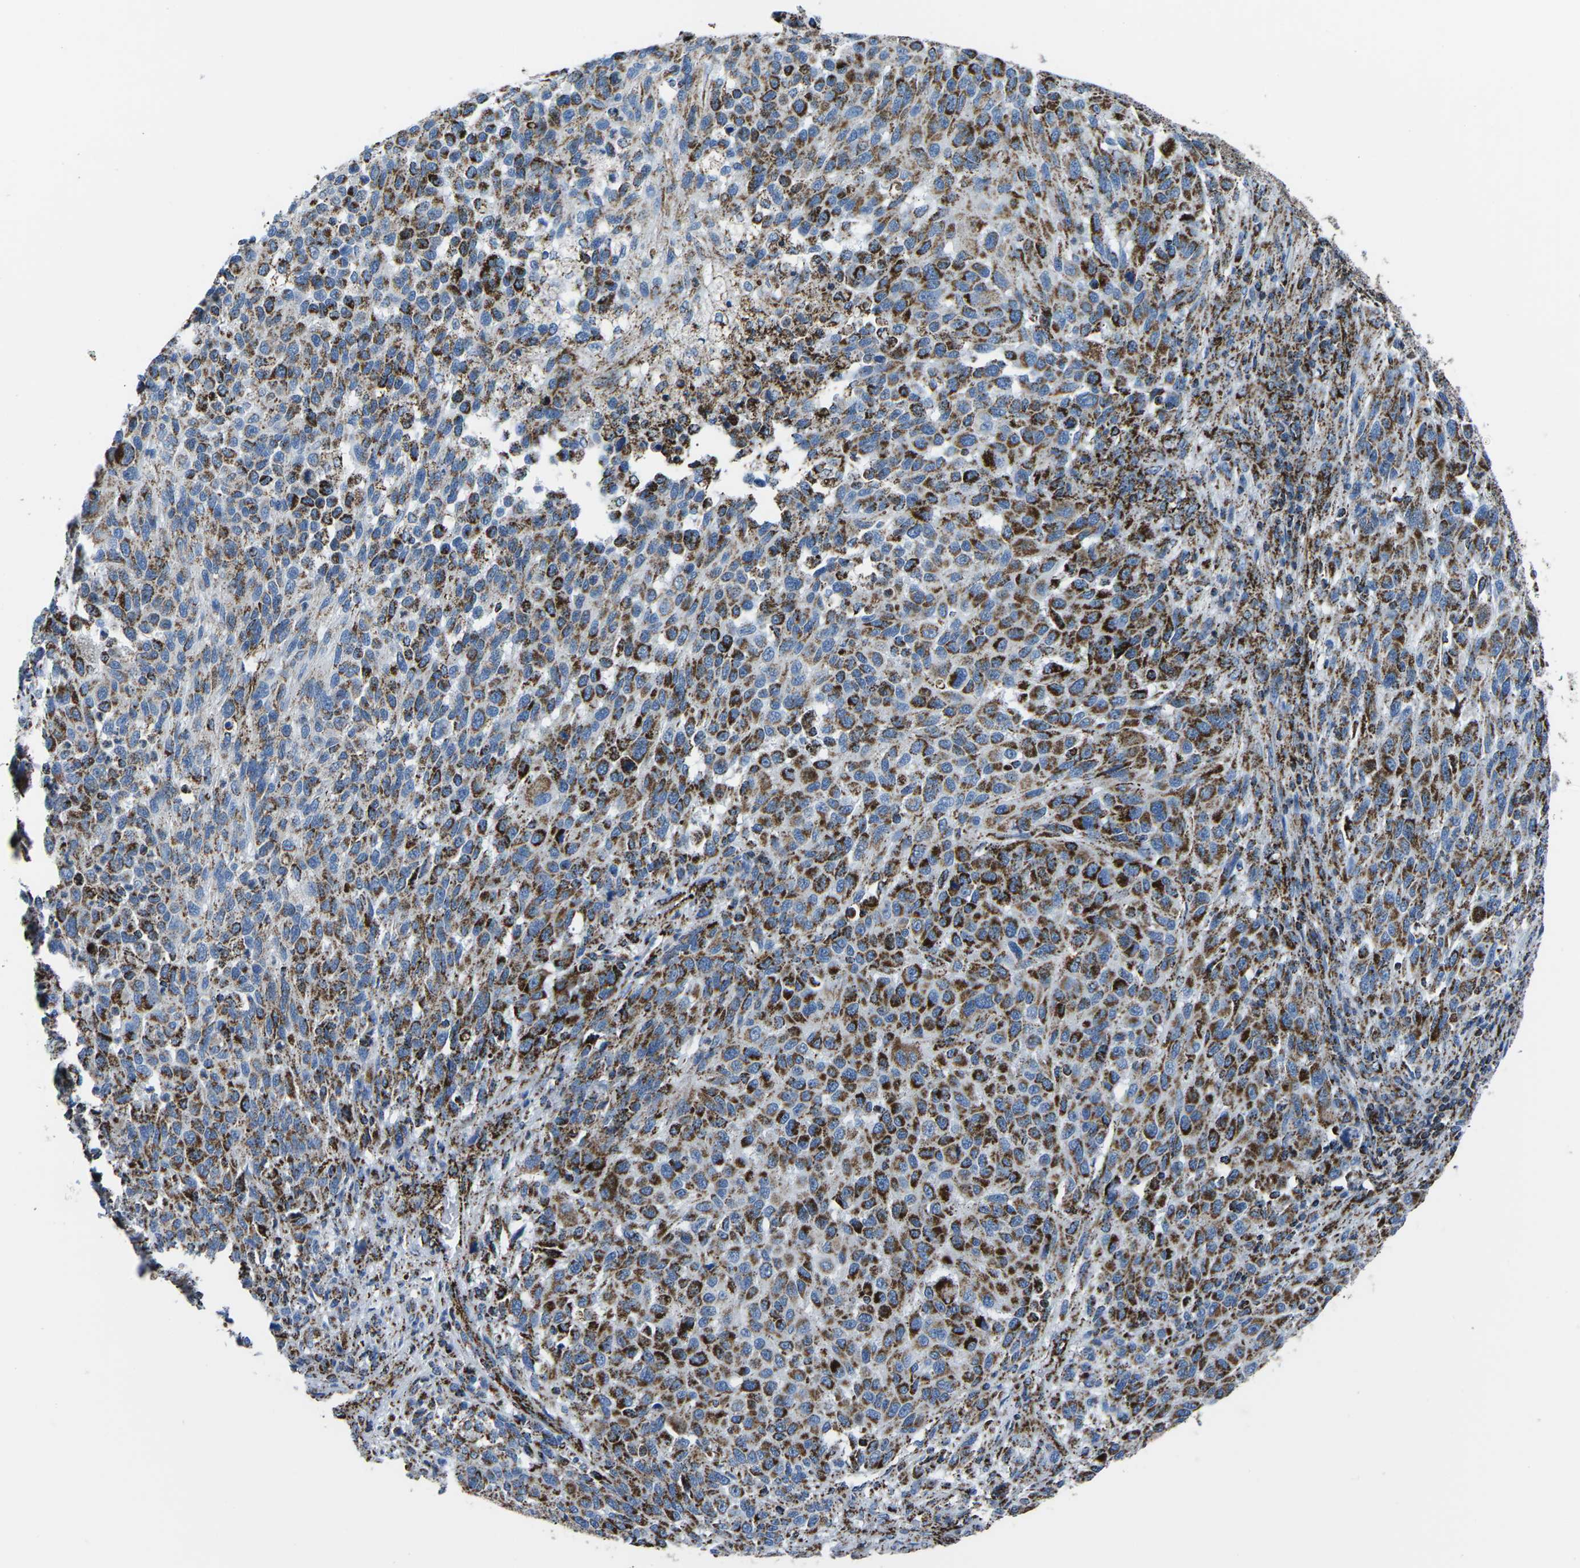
{"staining": {"intensity": "moderate", "quantity": "25%-75%", "location": "cytoplasmic/membranous"}, "tissue": "melanoma", "cell_type": "Tumor cells", "image_type": "cancer", "snomed": [{"axis": "morphology", "description": "Malignant melanoma, Metastatic site"}, {"axis": "topography", "description": "Lymph node"}], "caption": "Immunohistochemical staining of melanoma displays medium levels of moderate cytoplasmic/membranous protein expression in approximately 25%-75% of tumor cells.", "gene": "MT-CO2", "patient": {"sex": "male", "age": 61}}